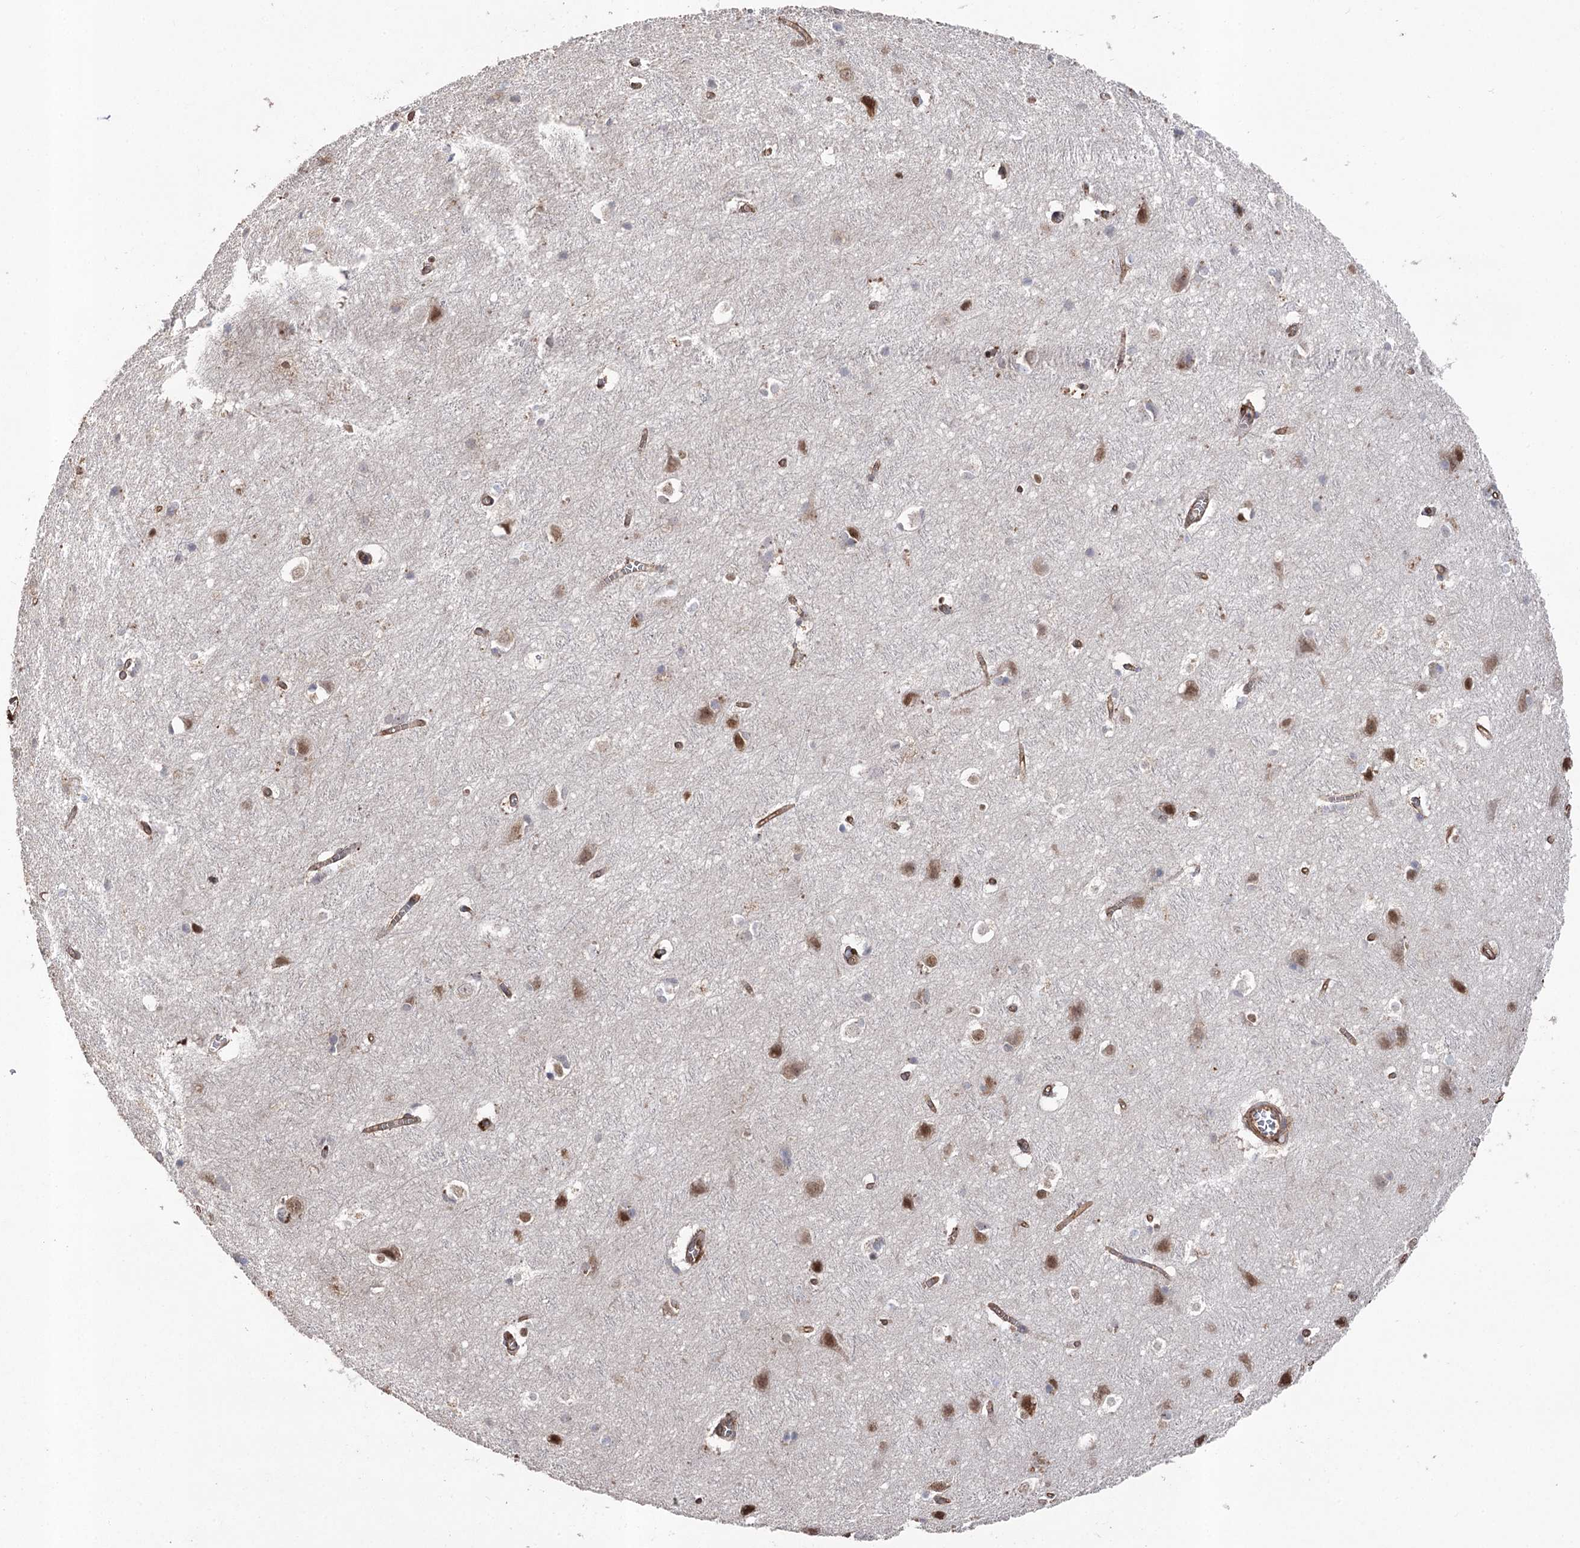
{"staining": {"intensity": "moderate", "quantity": ">75%", "location": "cytoplasmic/membranous"}, "tissue": "cerebral cortex", "cell_type": "Endothelial cells", "image_type": "normal", "snomed": [{"axis": "morphology", "description": "Normal tissue, NOS"}, {"axis": "topography", "description": "Cerebral cortex"}], "caption": "Protein analysis of unremarkable cerebral cortex exhibits moderate cytoplasmic/membranous expression in about >75% of endothelial cells. (DAB (3,3'-diaminobenzidine) IHC, brown staining for protein, blue staining for nuclei).", "gene": "FAM13B", "patient": {"sex": "male", "age": 54}}